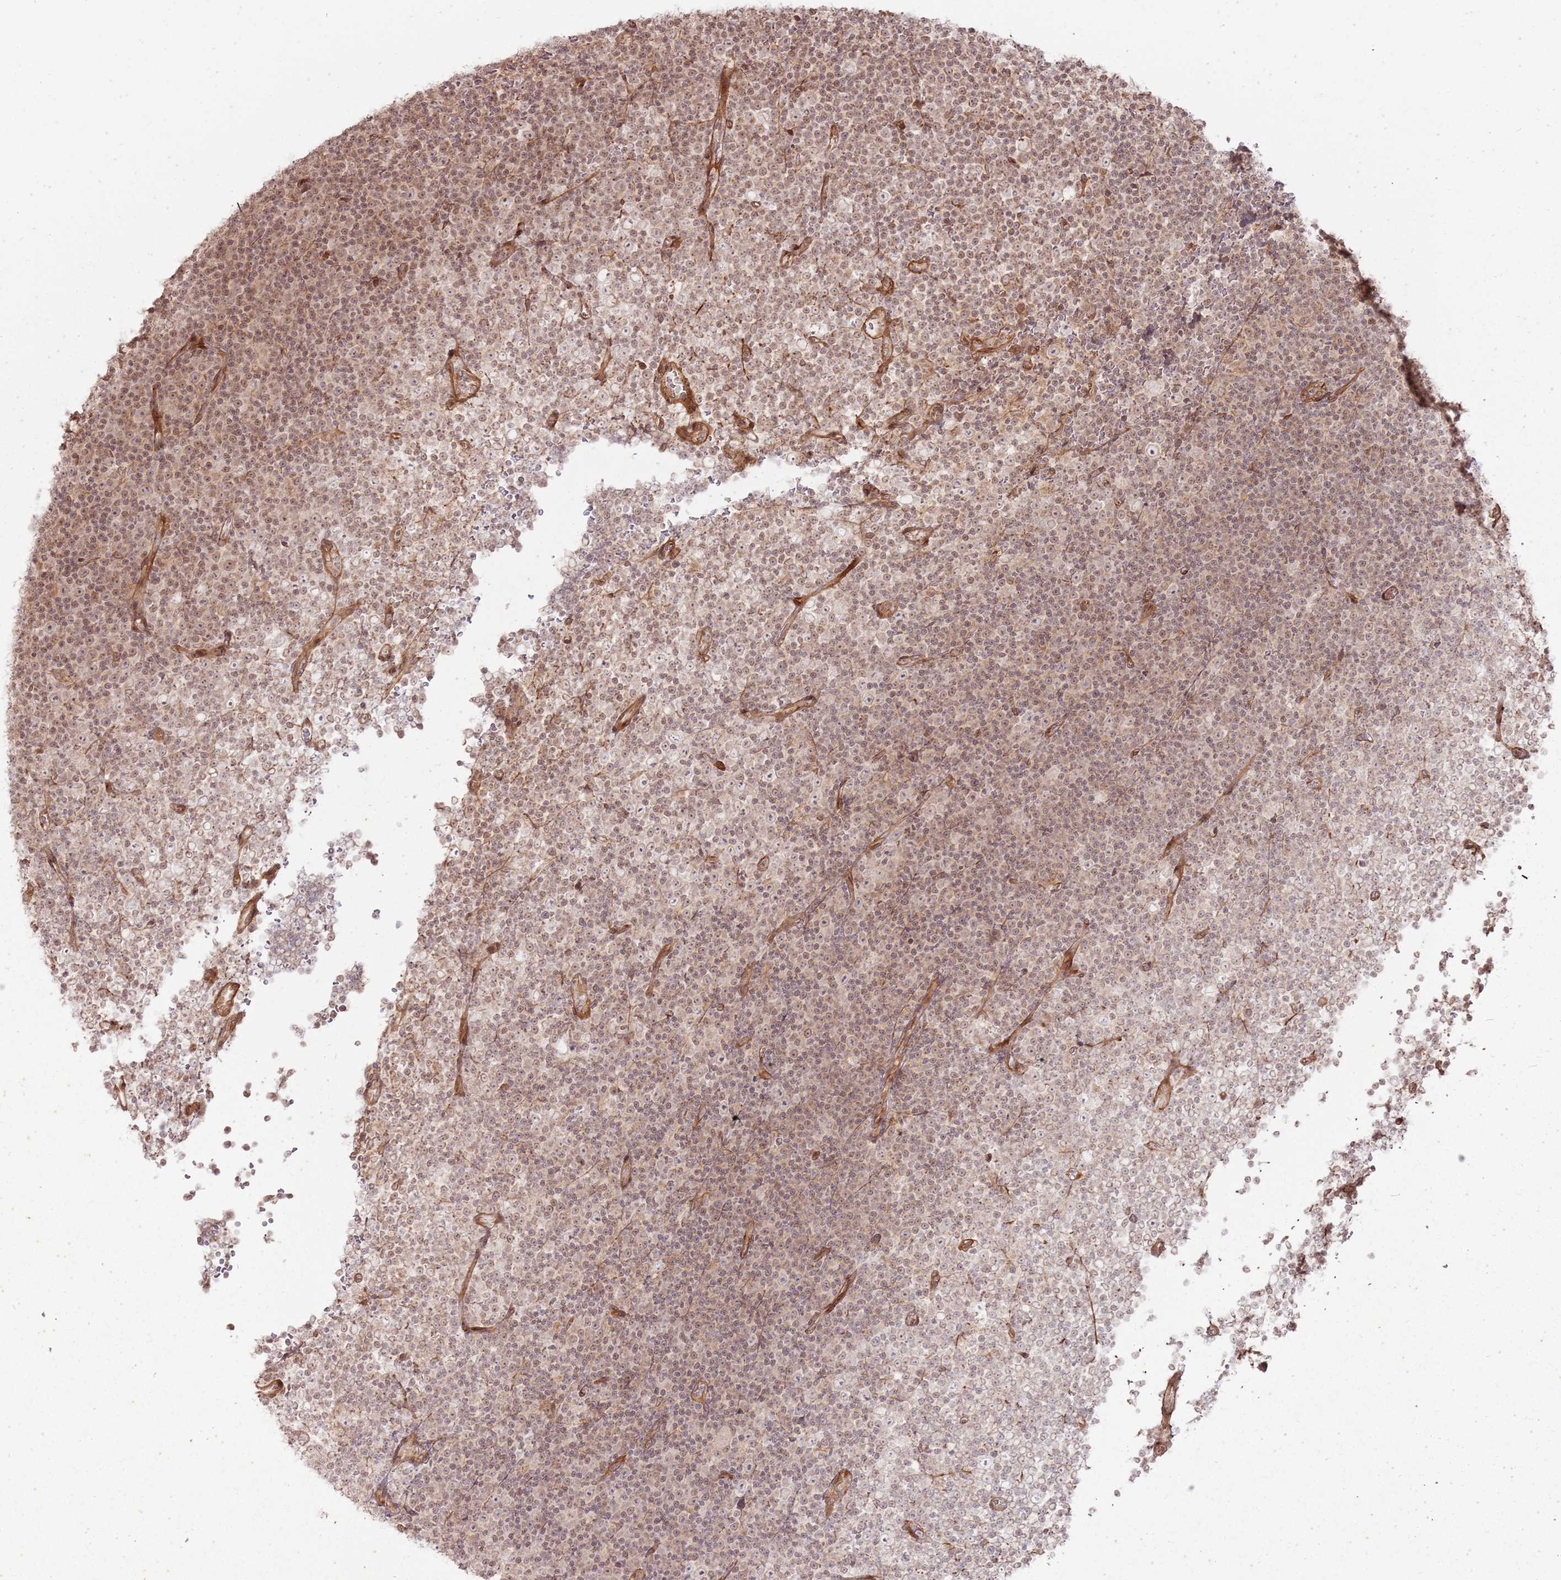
{"staining": {"intensity": "moderate", "quantity": "25%-75%", "location": "nuclear"}, "tissue": "lymphoma", "cell_type": "Tumor cells", "image_type": "cancer", "snomed": [{"axis": "morphology", "description": "Malignant lymphoma, non-Hodgkin's type, Low grade"}, {"axis": "topography", "description": "Lymph node"}], "caption": "Human lymphoma stained with a brown dye shows moderate nuclear positive staining in approximately 25%-75% of tumor cells.", "gene": "ZNF623", "patient": {"sex": "female", "age": 67}}